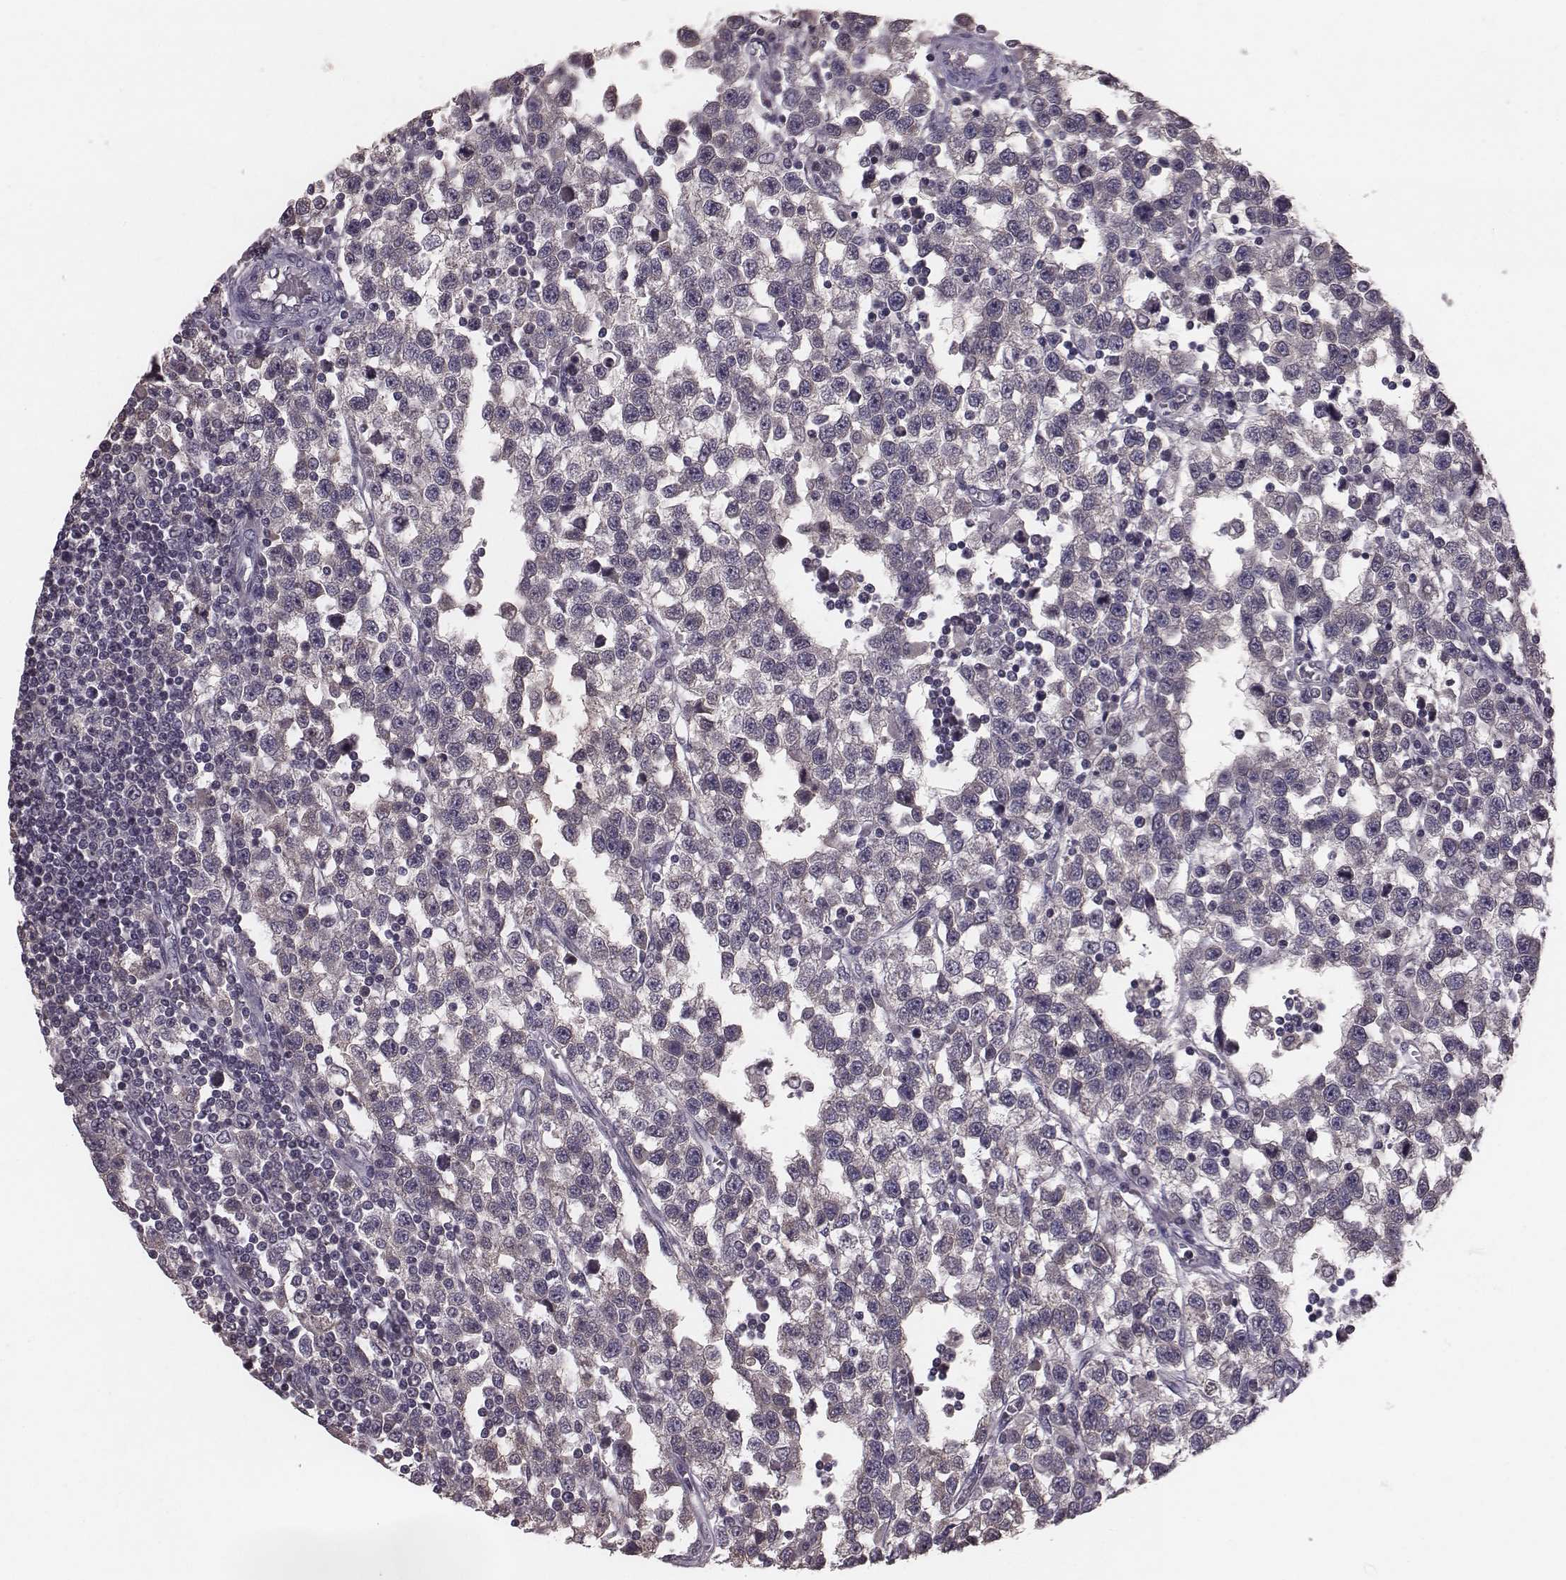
{"staining": {"intensity": "negative", "quantity": "none", "location": "none"}, "tissue": "testis cancer", "cell_type": "Tumor cells", "image_type": "cancer", "snomed": [{"axis": "morphology", "description": "Seminoma, NOS"}, {"axis": "topography", "description": "Testis"}], "caption": "A high-resolution photomicrograph shows IHC staining of testis seminoma, which displays no significant expression in tumor cells. (DAB immunohistochemistry, high magnification).", "gene": "SMIM24", "patient": {"sex": "male", "age": 34}}